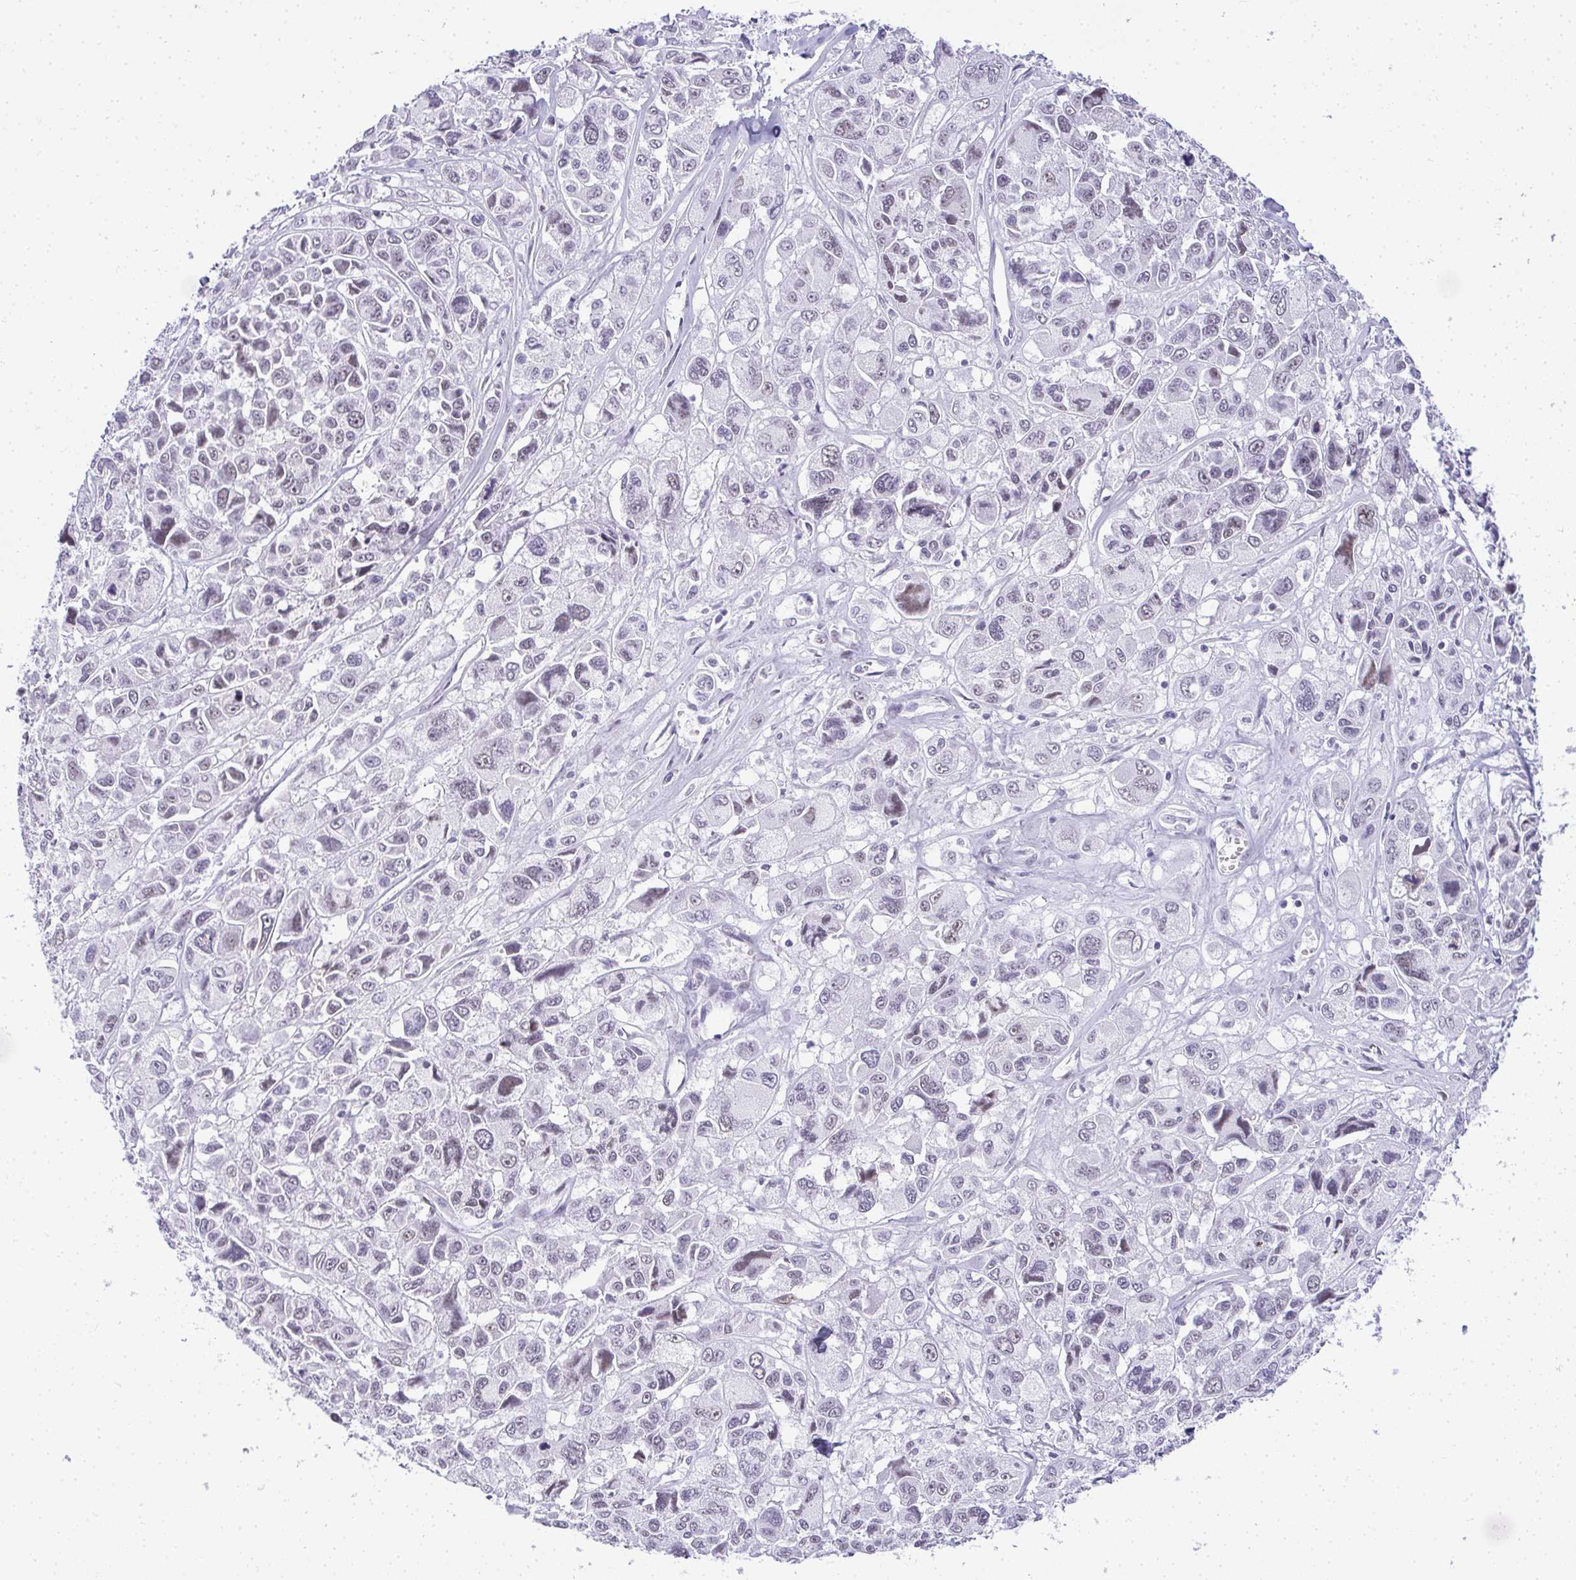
{"staining": {"intensity": "weak", "quantity": "<25%", "location": "nuclear"}, "tissue": "melanoma", "cell_type": "Tumor cells", "image_type": "cancer", "snomed": [{"axis": "morphology", "description": "Malignant melanoma, NOS"}, {"axis": "topography", "description": "Skin"}], "caption": "Immunohistochemistry photomicrograph of neoplastic tissue: melanoma stained with DAB shows no significant protein staining in tumor cells. The staining is performed using DAB brown chromogen with nuclei counter-stained in using hematoxylin.", "gene": "PLA2G1B", "patient": {"sex": "female", "age": 66}}